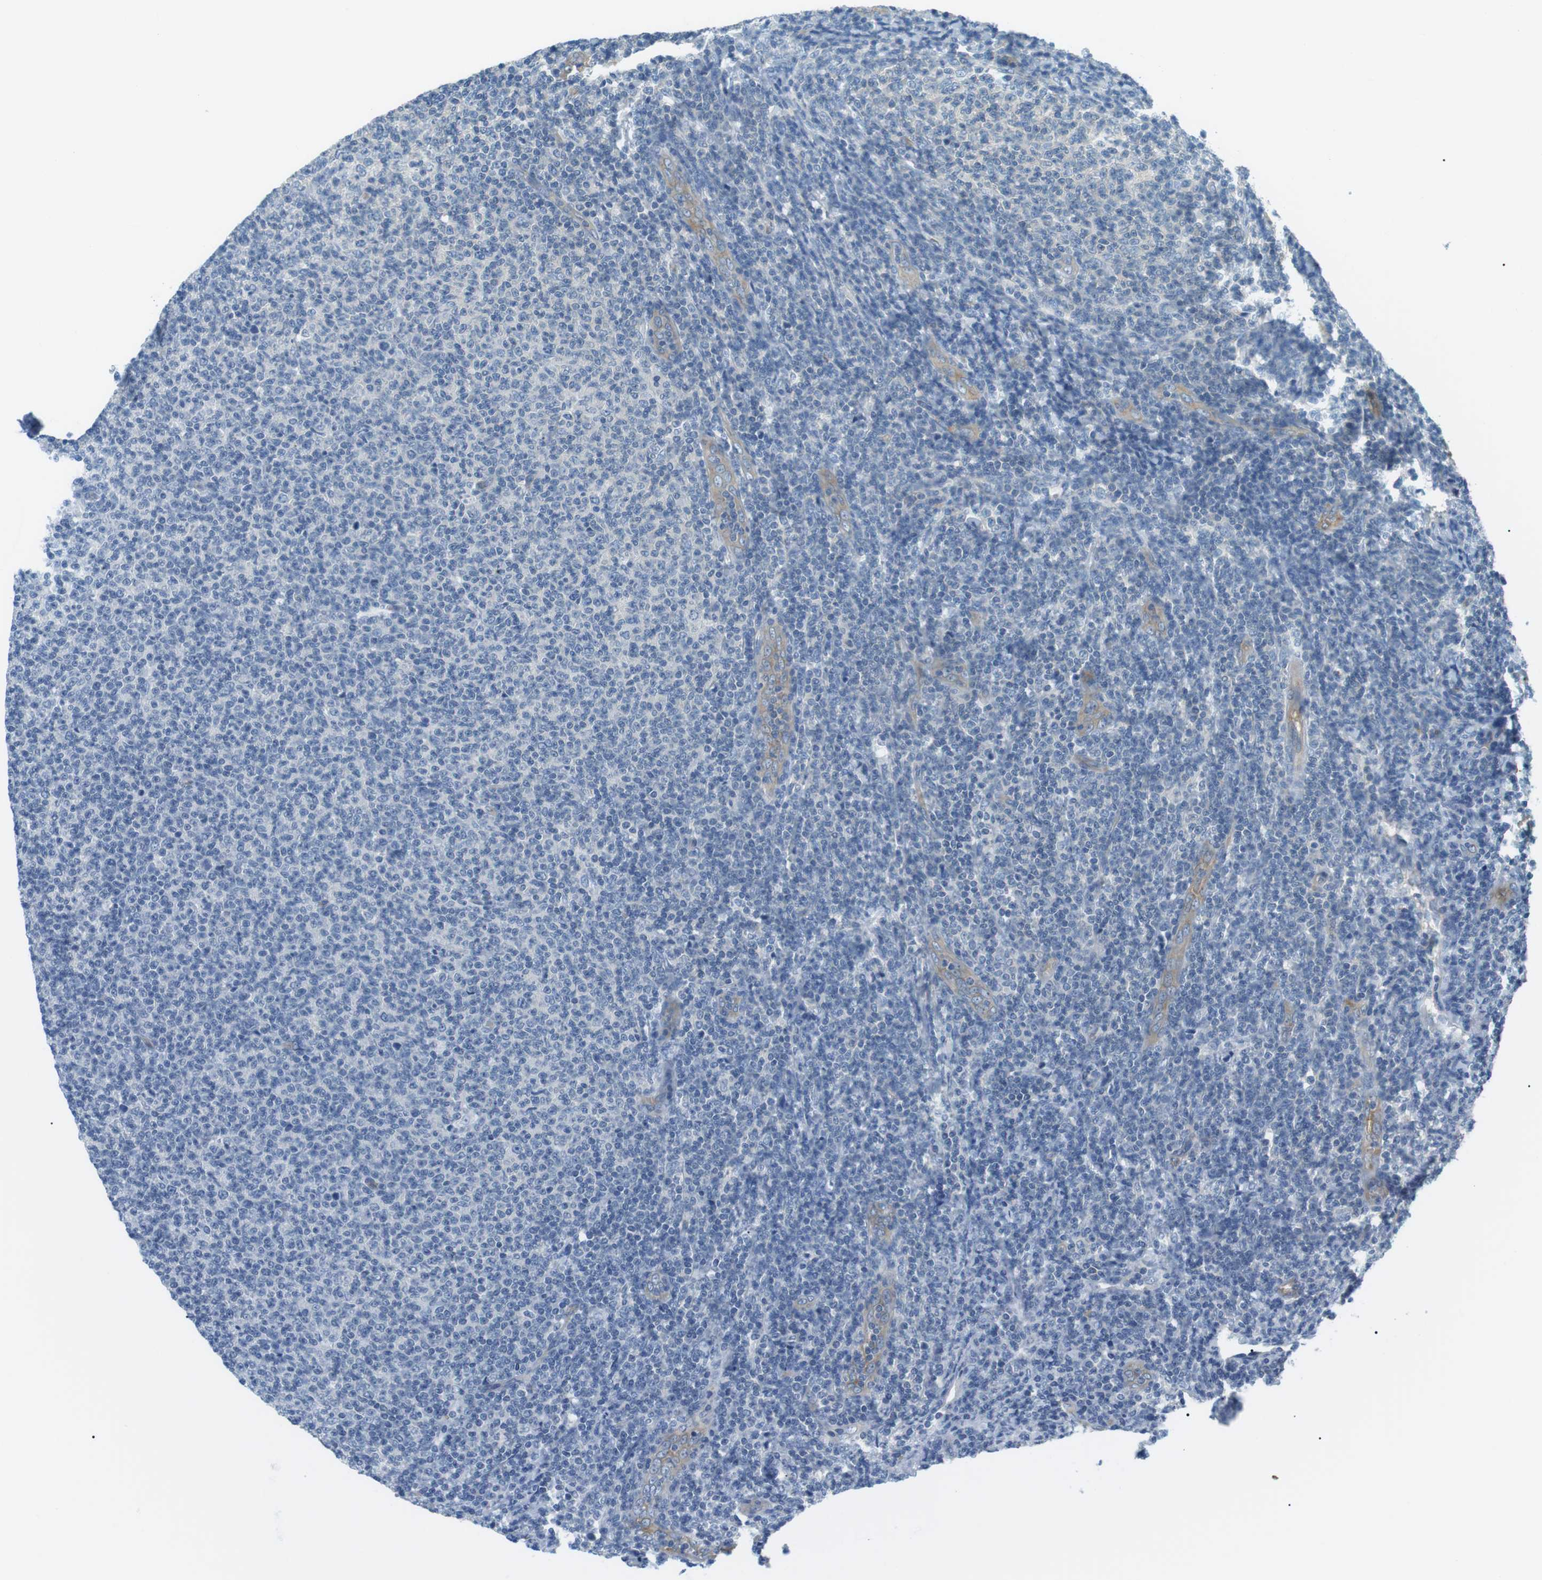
{"staining": {"intensity": "negative", "quantity": "none", "location": "none"}, "tissue": "lymphoma", "cell_type": "Tumor cells", "image_type": "cancer", "snomed": [{"axis": "morphology", "description": "Malignant lymphoma, non-Hodgkin's type, Low grade"}, {"axis": "topography", "description": "Lymph node"}], "caption": "There is no significant expression in tumor cells of low-grade malignant lymphoma, non-Hodgkin's type.", "gene": "ADCY10", "patient": {"sex": "male", "age": 66}}